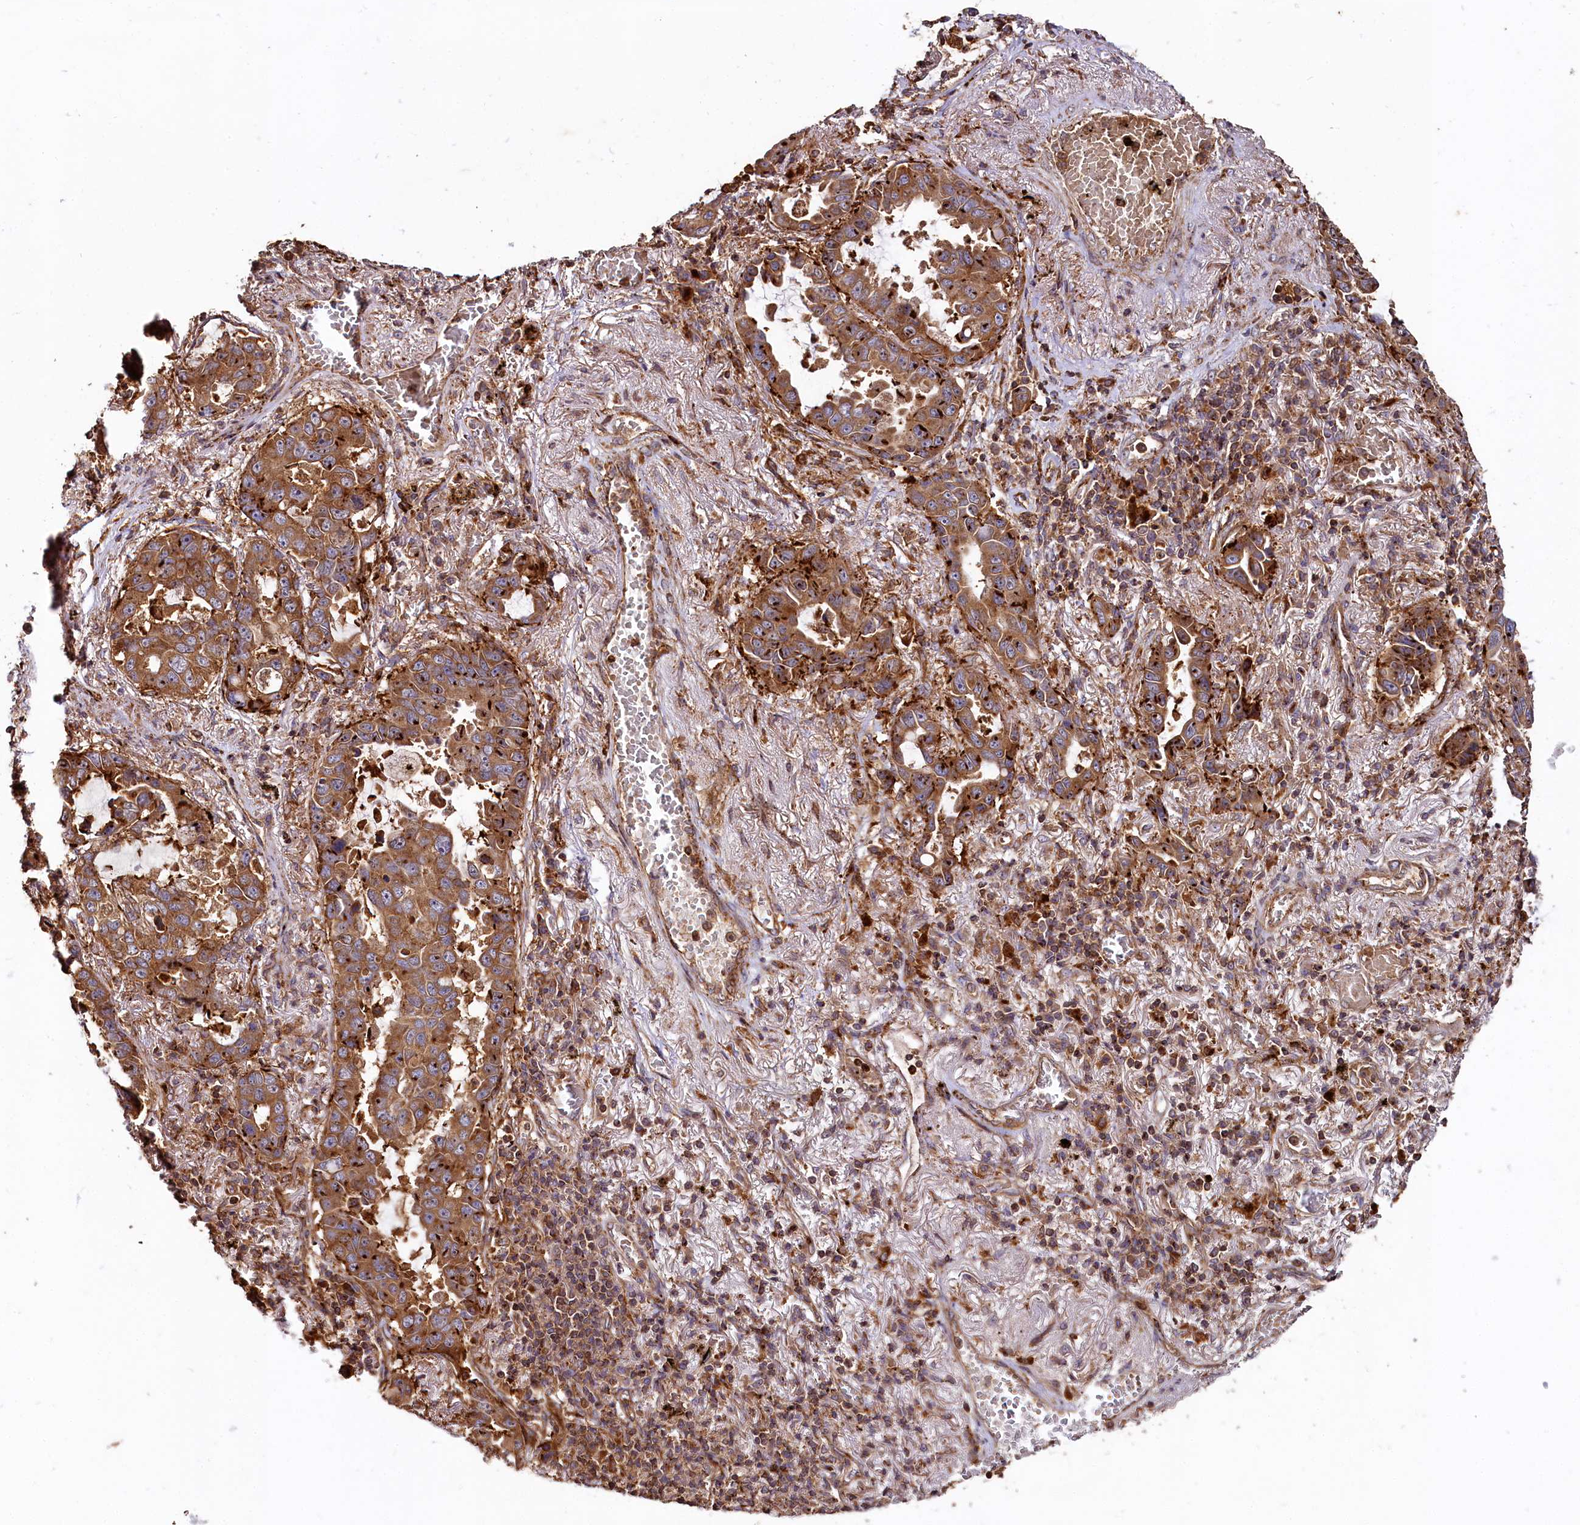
{"staining": {"intensity": "moderate", "quantity": ">75%", "location": "cytoplasmic/membranous"}, "tissue": "lung cancer", "cell_type": "Tumor cells", "image_type": "cancer", "snomed": [{"axis": "morphology", "description": "Adenocarcinoma, NOS"}, {"axis": "topography", "description": "Lung"}], "caption": "Brown immunohistochemical staining in lung cancer exhibits moderate cytoplasmic/membranous expression in about >75% of tumor cells.", "gene": "WDR73", "patient": {"sex": "male", "age": 64}}